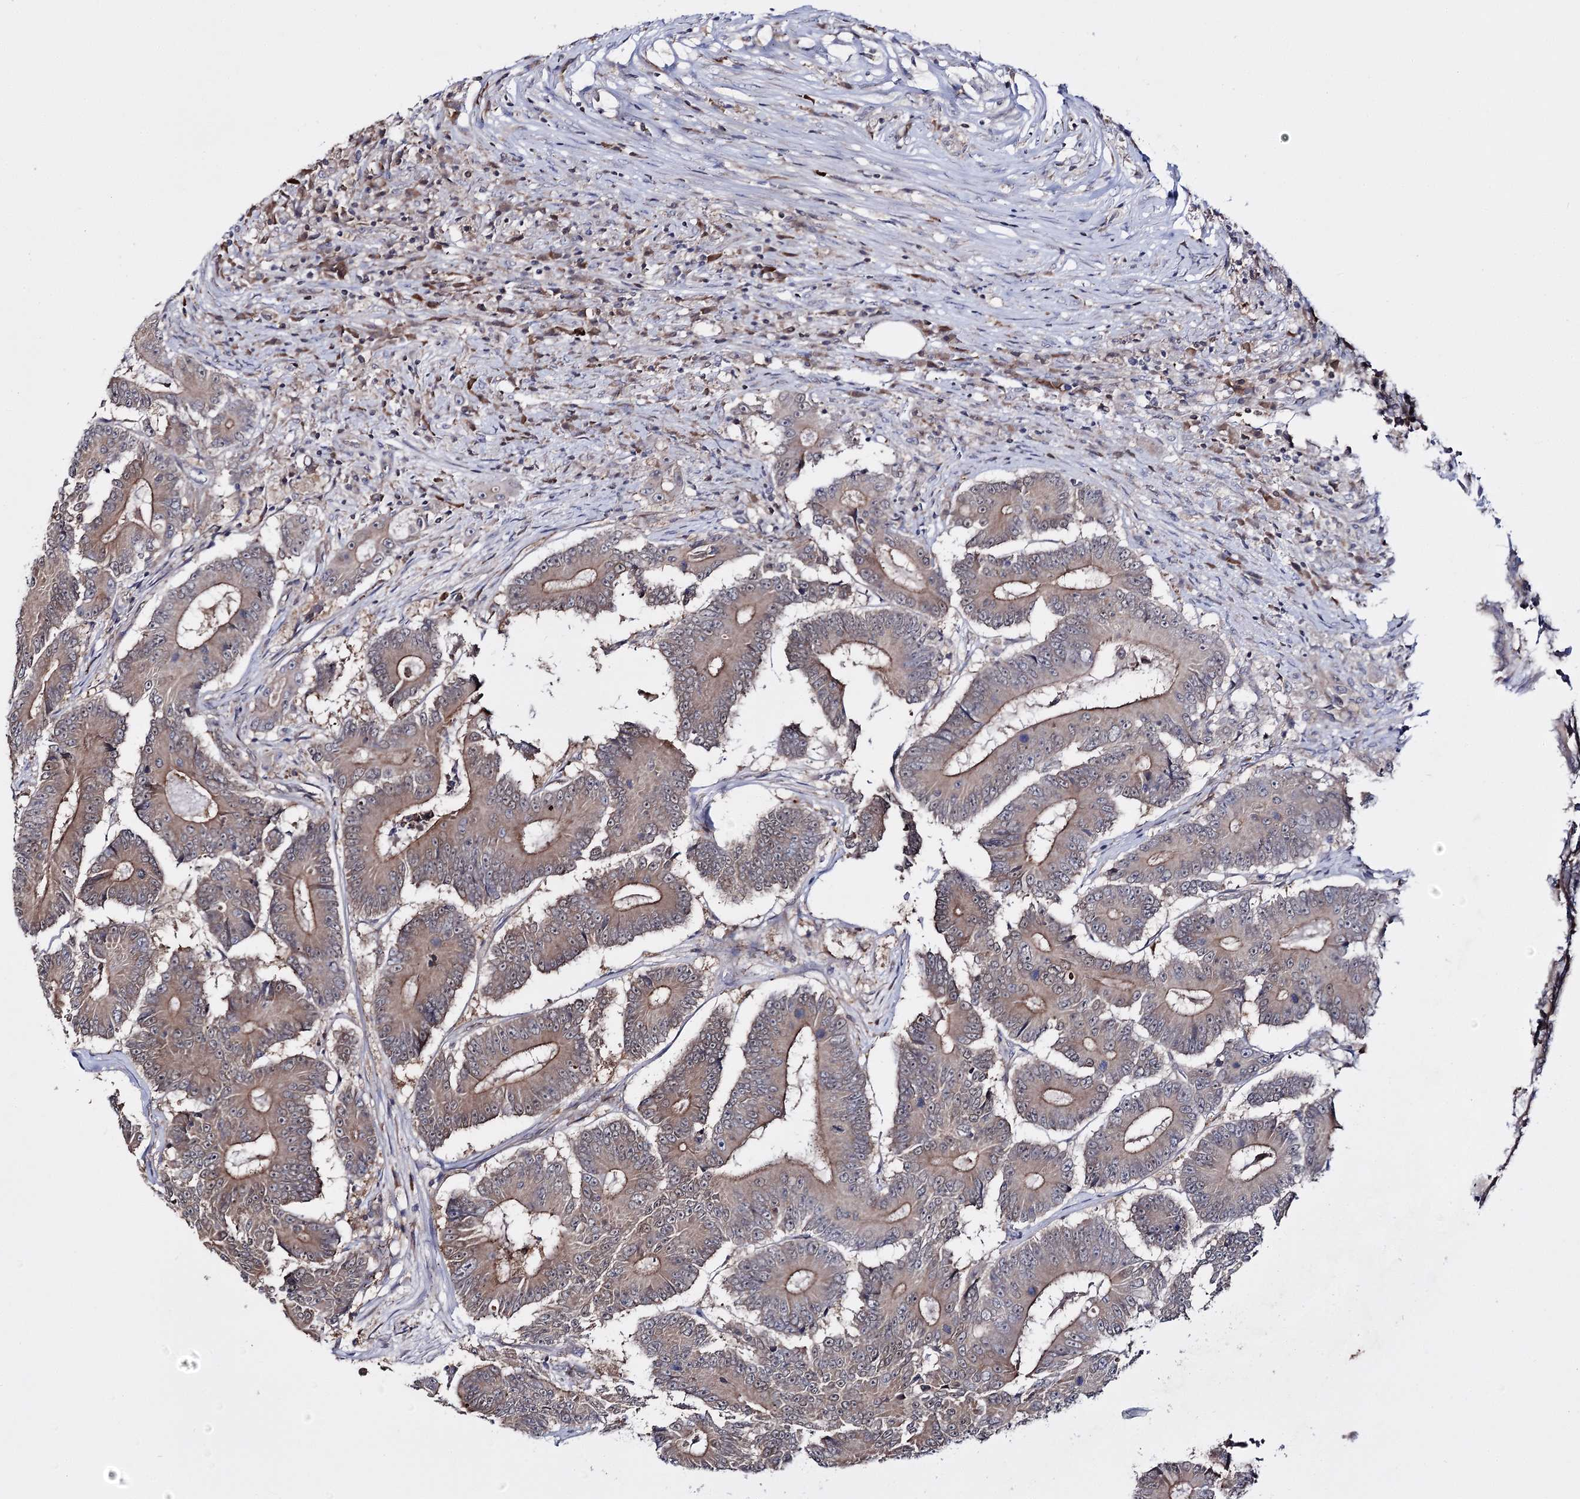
{"staining": {"intensity": "moderate", "quantity": ">75%", "location": "cytoplasmic/membranous,nuclear"}, "tissue": "colorectal cancer", "cell_type": "Tumor cells", "image_type": "cancer", "snomed": [{"axis": "morphology", "description": "Adenocarcinoma, NOS"}, {"axis": "topography", "description": "Colon"}], "caption": "Protein expression by IHC displays moderate cytoplasmic/membranous and nuclear staining in approximately >75% of tumor cells in colorectal adenocarcinoma. (DAB = brown stain, brightfield microscopy at high magnification).", "gene": "PTER", "patient": {"sex": "male", "age": 83}}